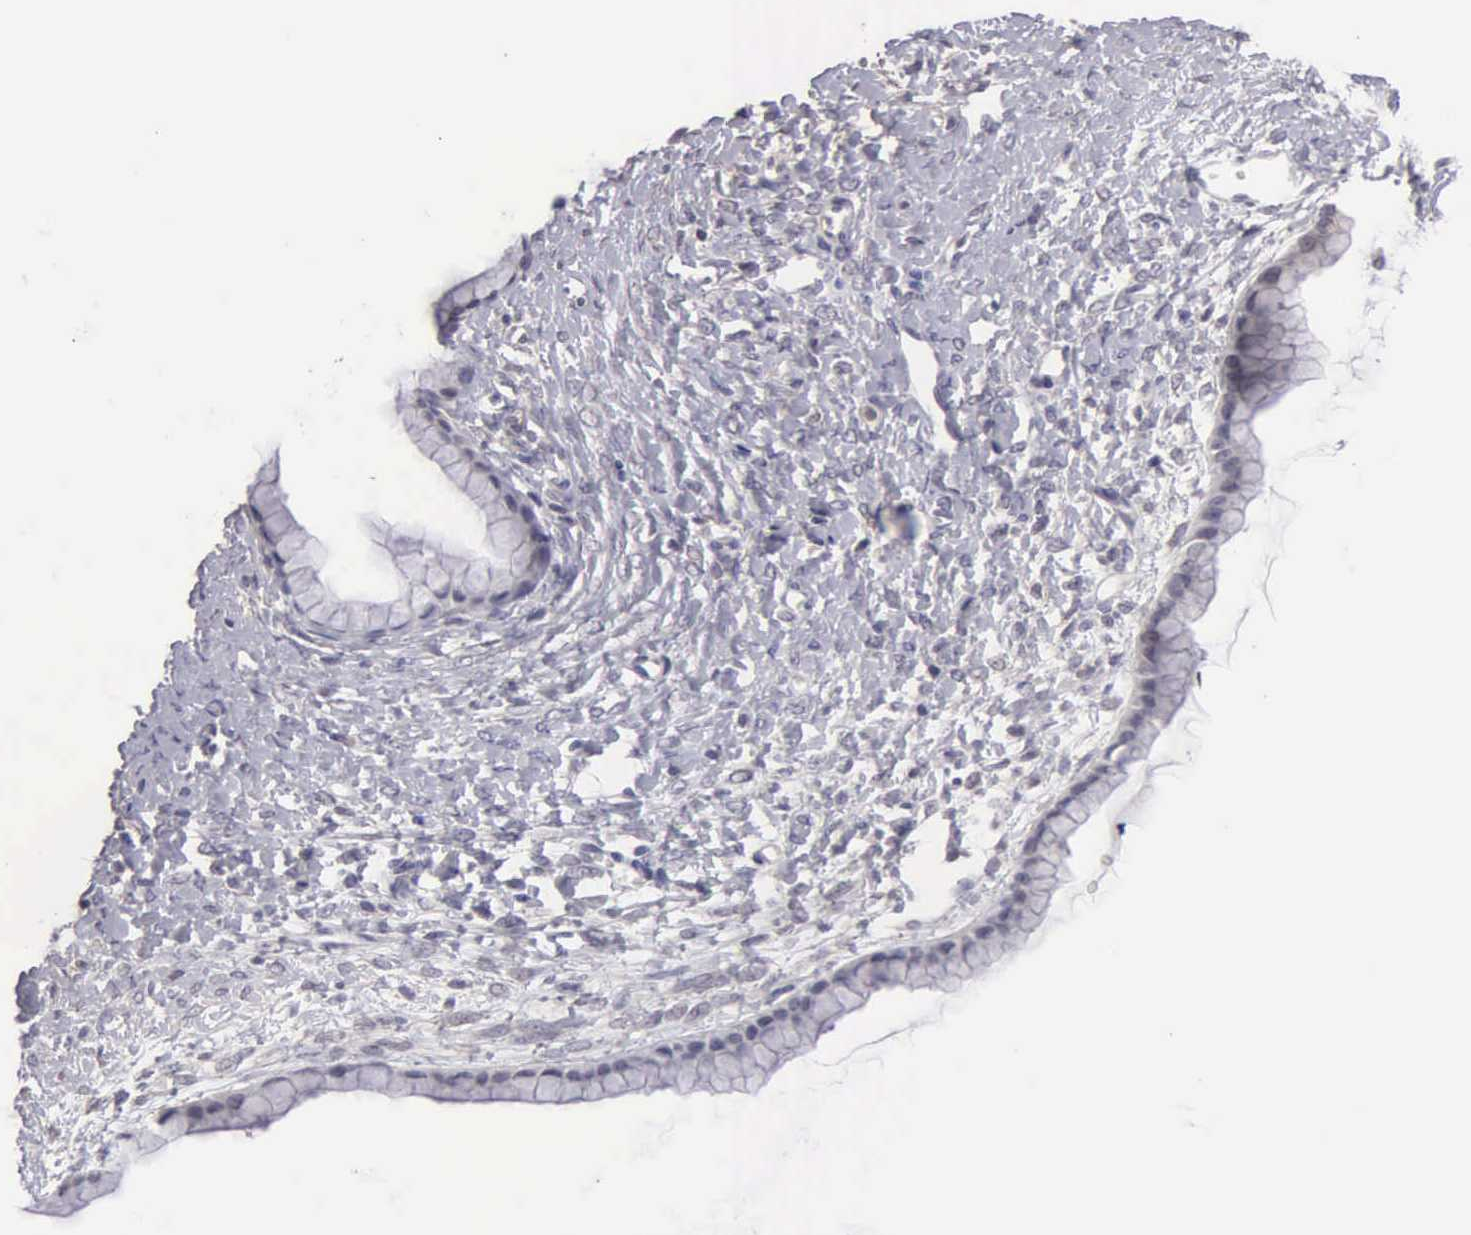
{"staining": {"intensity": "negative", "quantity": "none", "location": "none"}, "tissue": "ovarian cancer", "cell_type": "Tumor cells", "image_type": "cancer", "snomed": [{"axis": "morphology", "description": "Cystadenocarcinoma, mucinous, NOS"}, {"axis": "topography", "description": "Ovary"}], "caption": "Tumor cells show no significant positivity in ovarian mucinous cystadenocarcinoma.", "gene": "BRD1", "patient": {"sex": "female", "age": 25}}